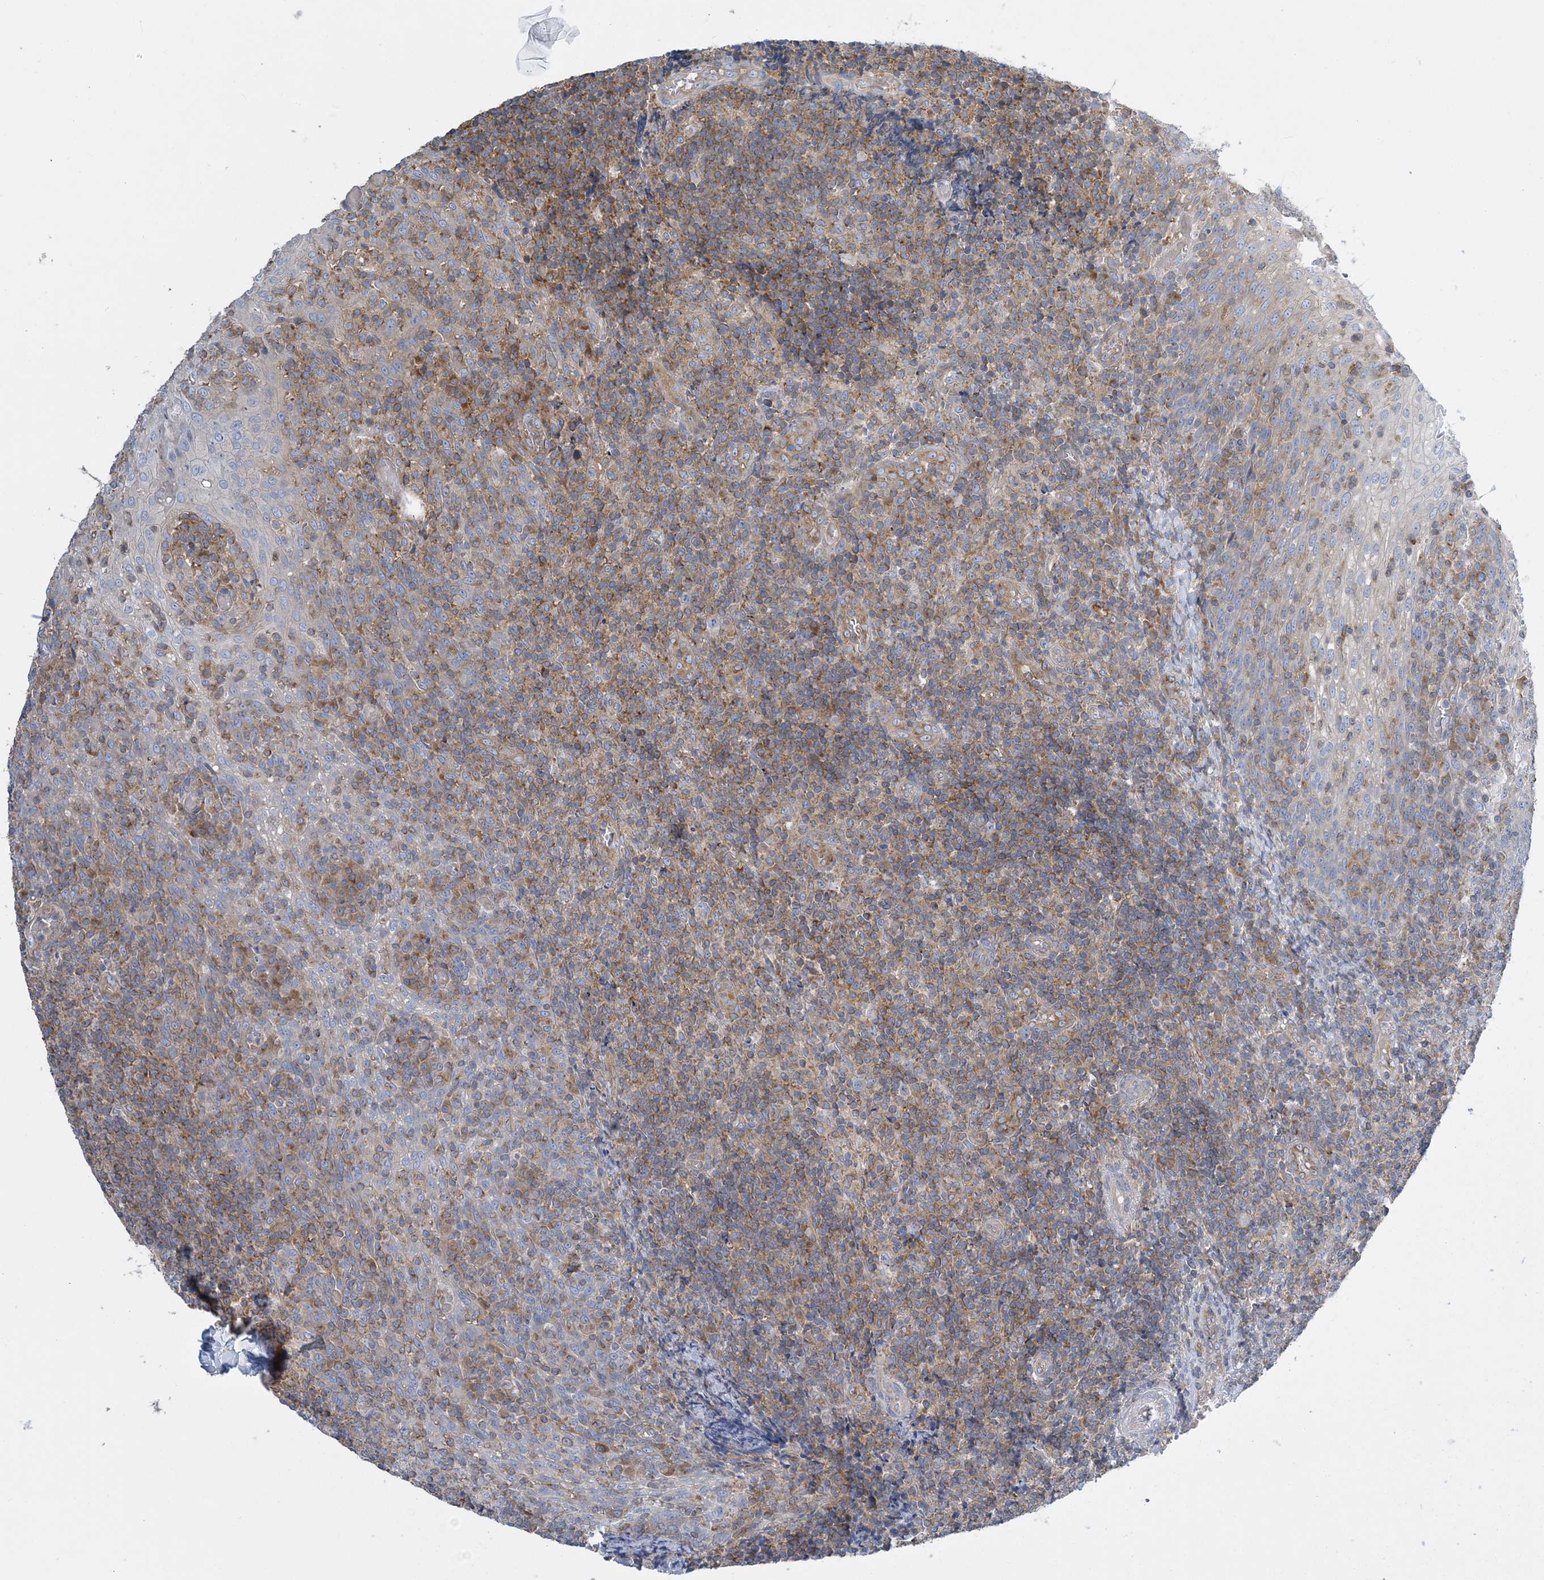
{"staining": {"intensity": "weak", "quantity": "25%-75%", "location": "cytoplasmic/membranous"}, "tissue": "tonsil", "cell_type": "Germinal center cells", "image_type": "normal", "snomed": [{"axis": "morphology", "description": "Normal tissue, NOS"}, {"axis": "topography", "description": "Tonsil"}], "caption": "An IHC micrograph of normal tissue is shown. Protein staining in brown shows weak cytoplasmic/membranous positivity in tonsil within germinal center cells.", "gene": "FAM114A2", "patient": {"sex": "female", "age": 19}}